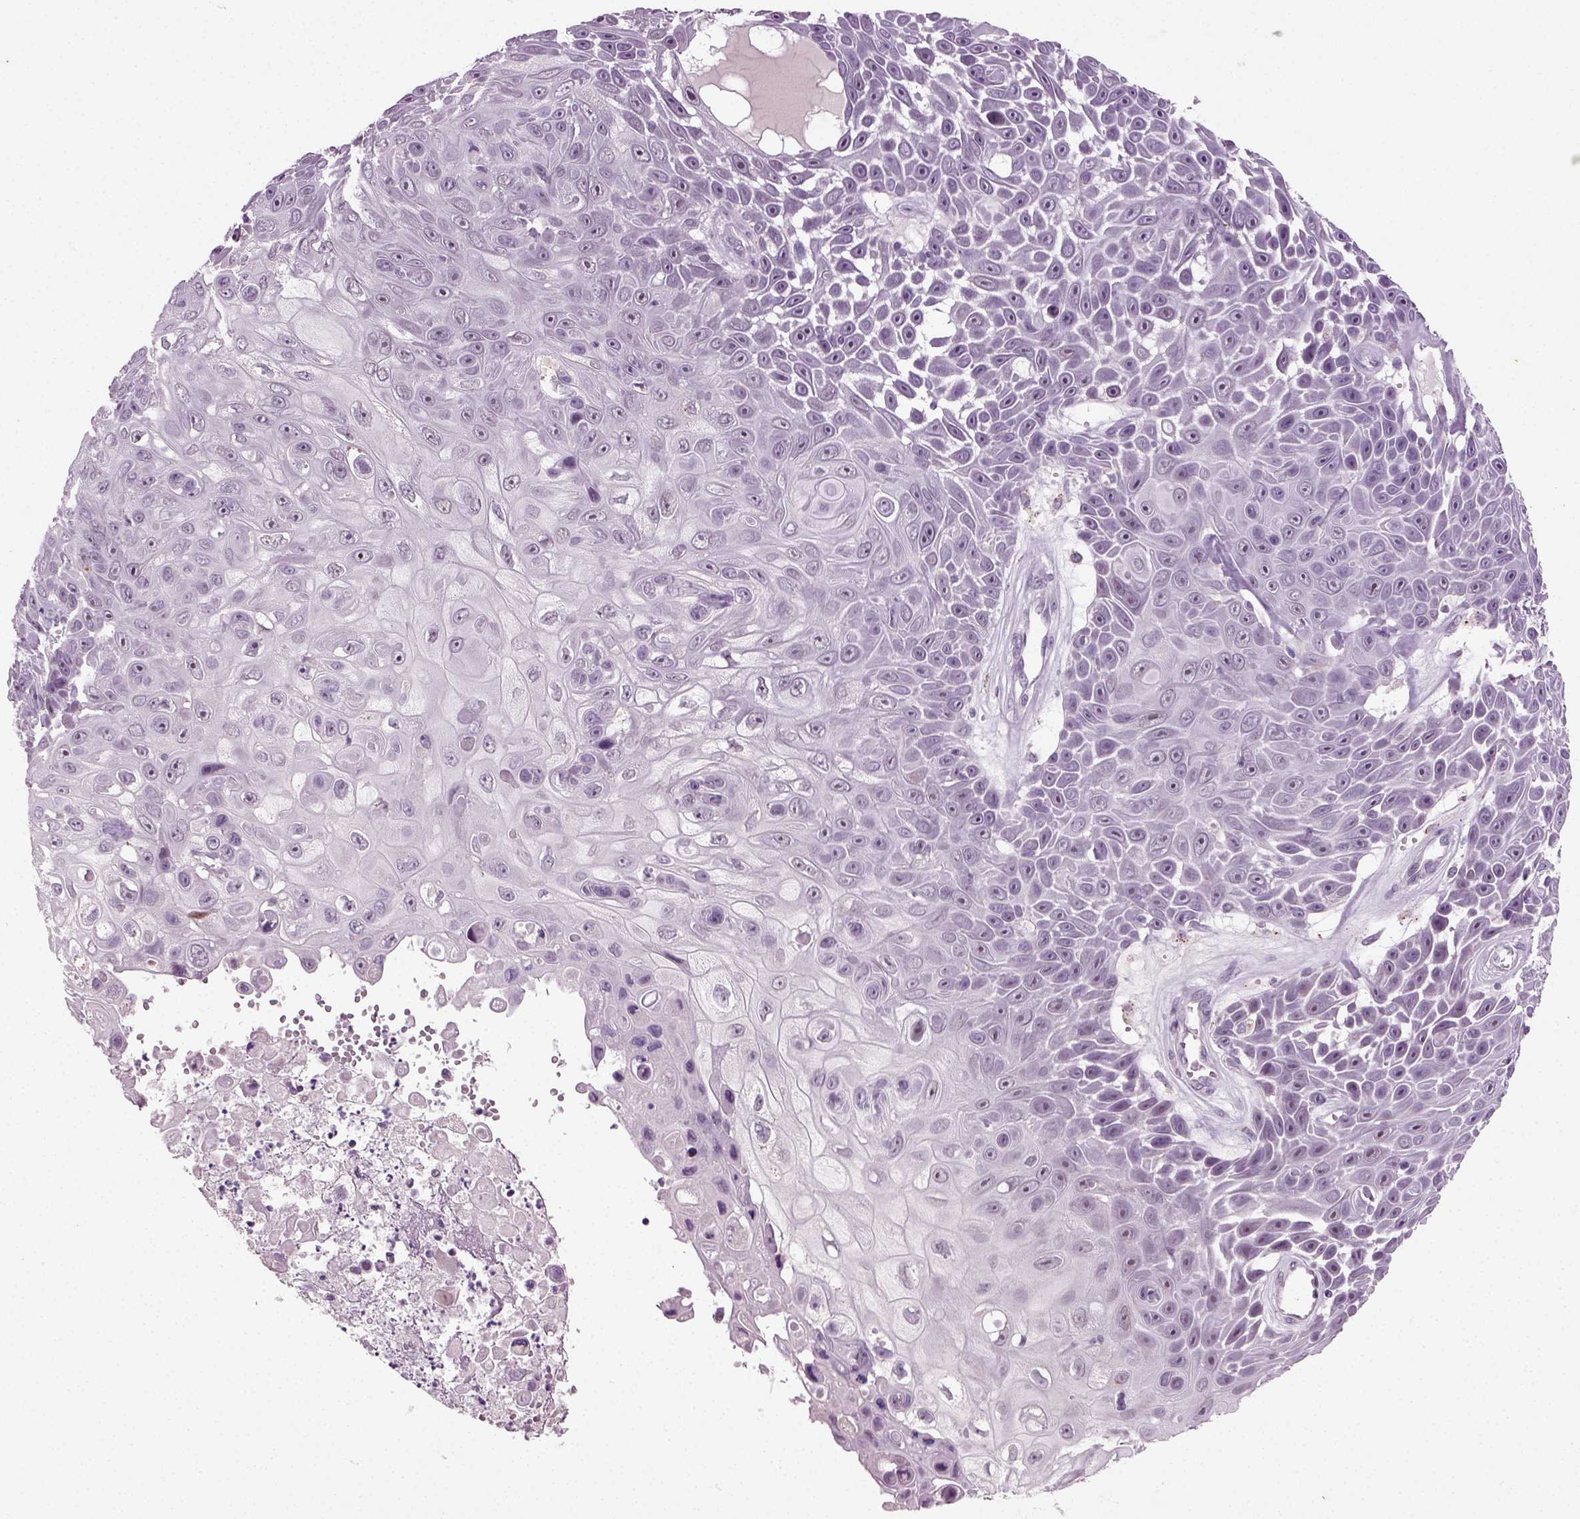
{"staining": {"intensity": "negative", "quantity": "none", "location": "none"}, "tissue": "skin cancer", "cell_type": "Tumor cells", "image_type": "cancer", "snomed": [{"axis": "morphology", "description": "Squamous cell carcinoma, NOS"}, {"axis": "topography", "description": "Skin"}], "caption": "Protein analysis of skin cancer displays no significant expression in tumor cells.", "gene": "SYNGAP1", "patient": {"sex": "male", "age": 82}}